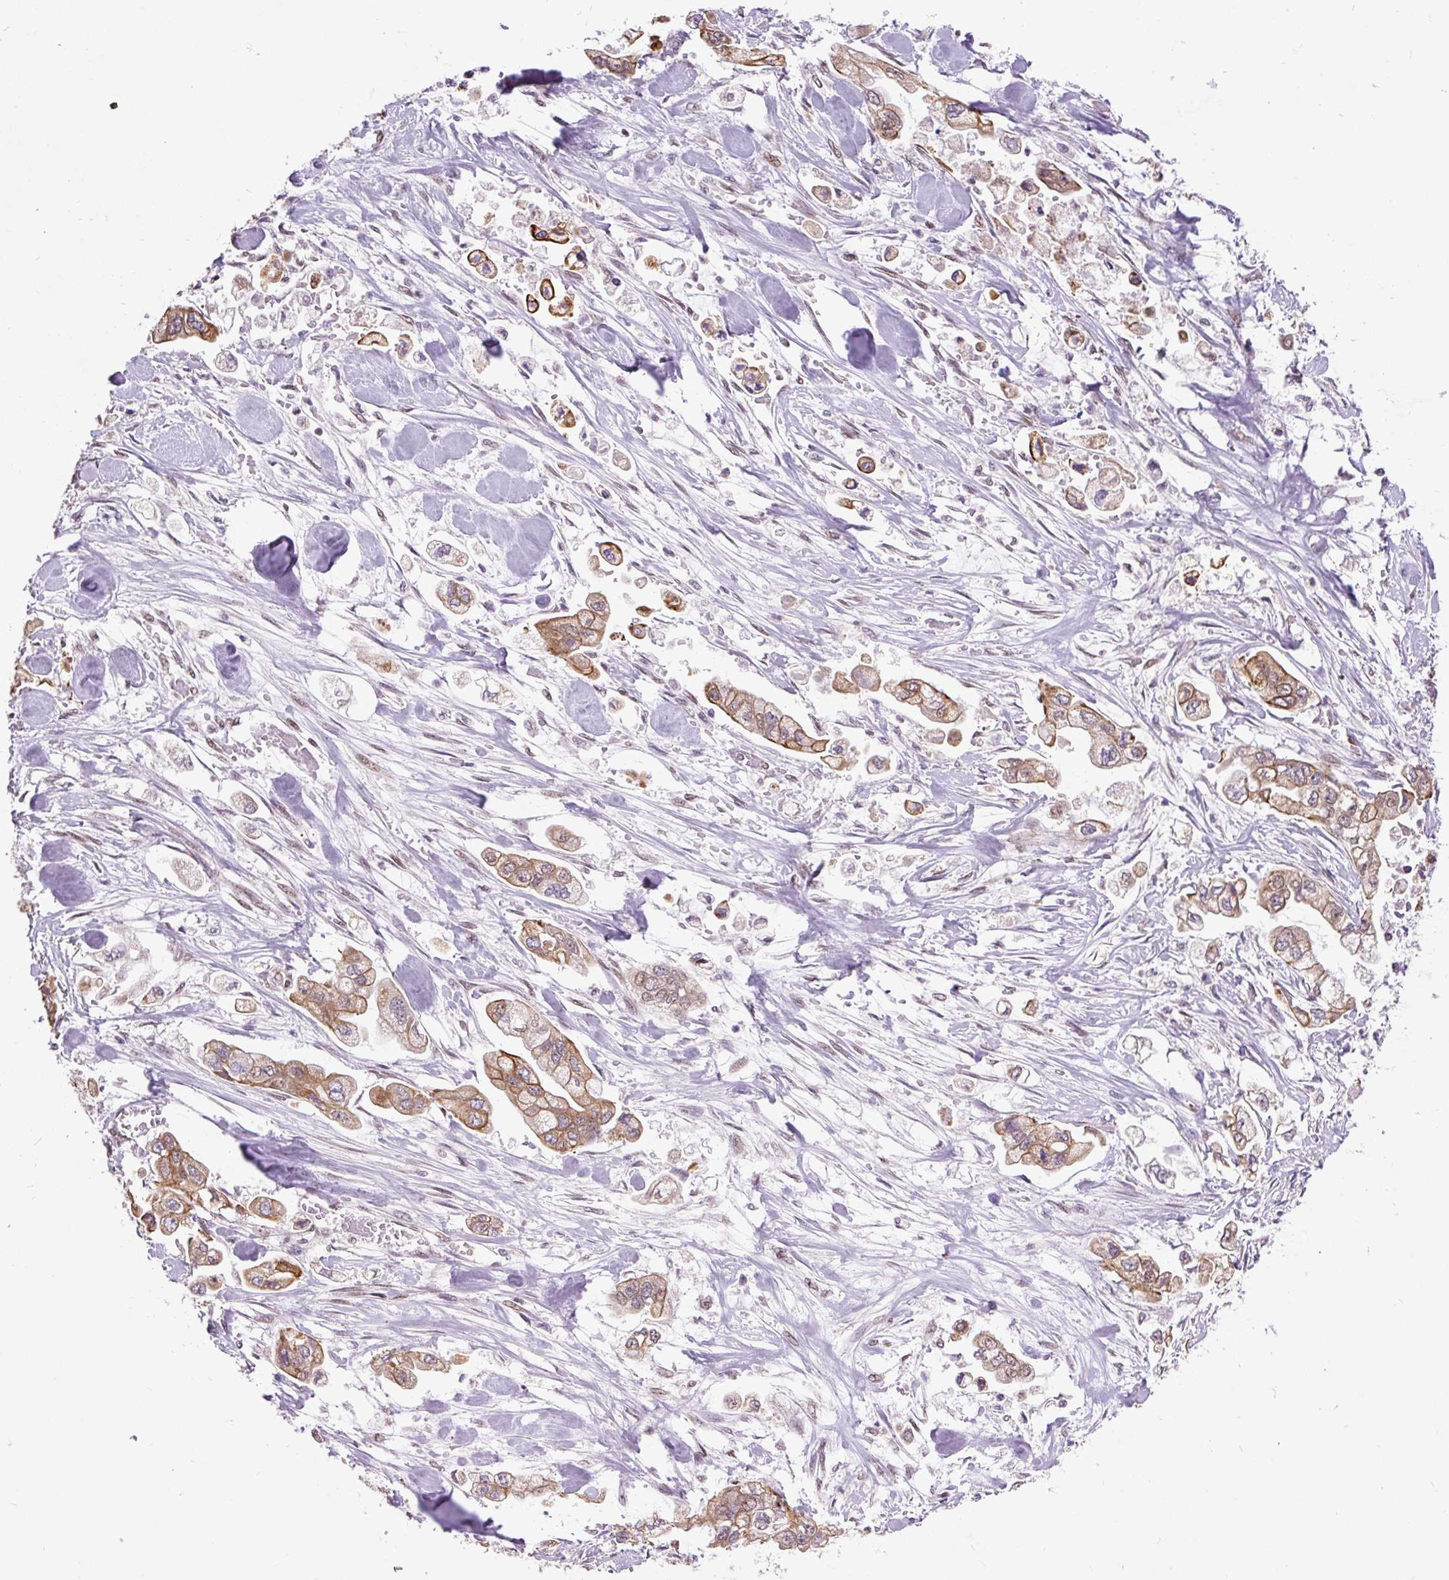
{"staining": {"intensity": "moderate", "quantity": ">75%", "location": "cytoplasmic/membranous"}, "tissue": "stomach cancer", "cell_type": "Tumor cells", "image_type": "cancer", "snomed": [{"axis": "morphology", "description": "Adenocarcinoma, NOS"}, {"axis": "topography", "description": "Stomach"}], "caption": "Brown immunohistochemical staining in human stomach cancer demonstrates moderate cytoplasmic/membranous staining in about >75% of tumor cells.", "gene": "ZNF672", "patient": {"sex": "male", "age": 62}}